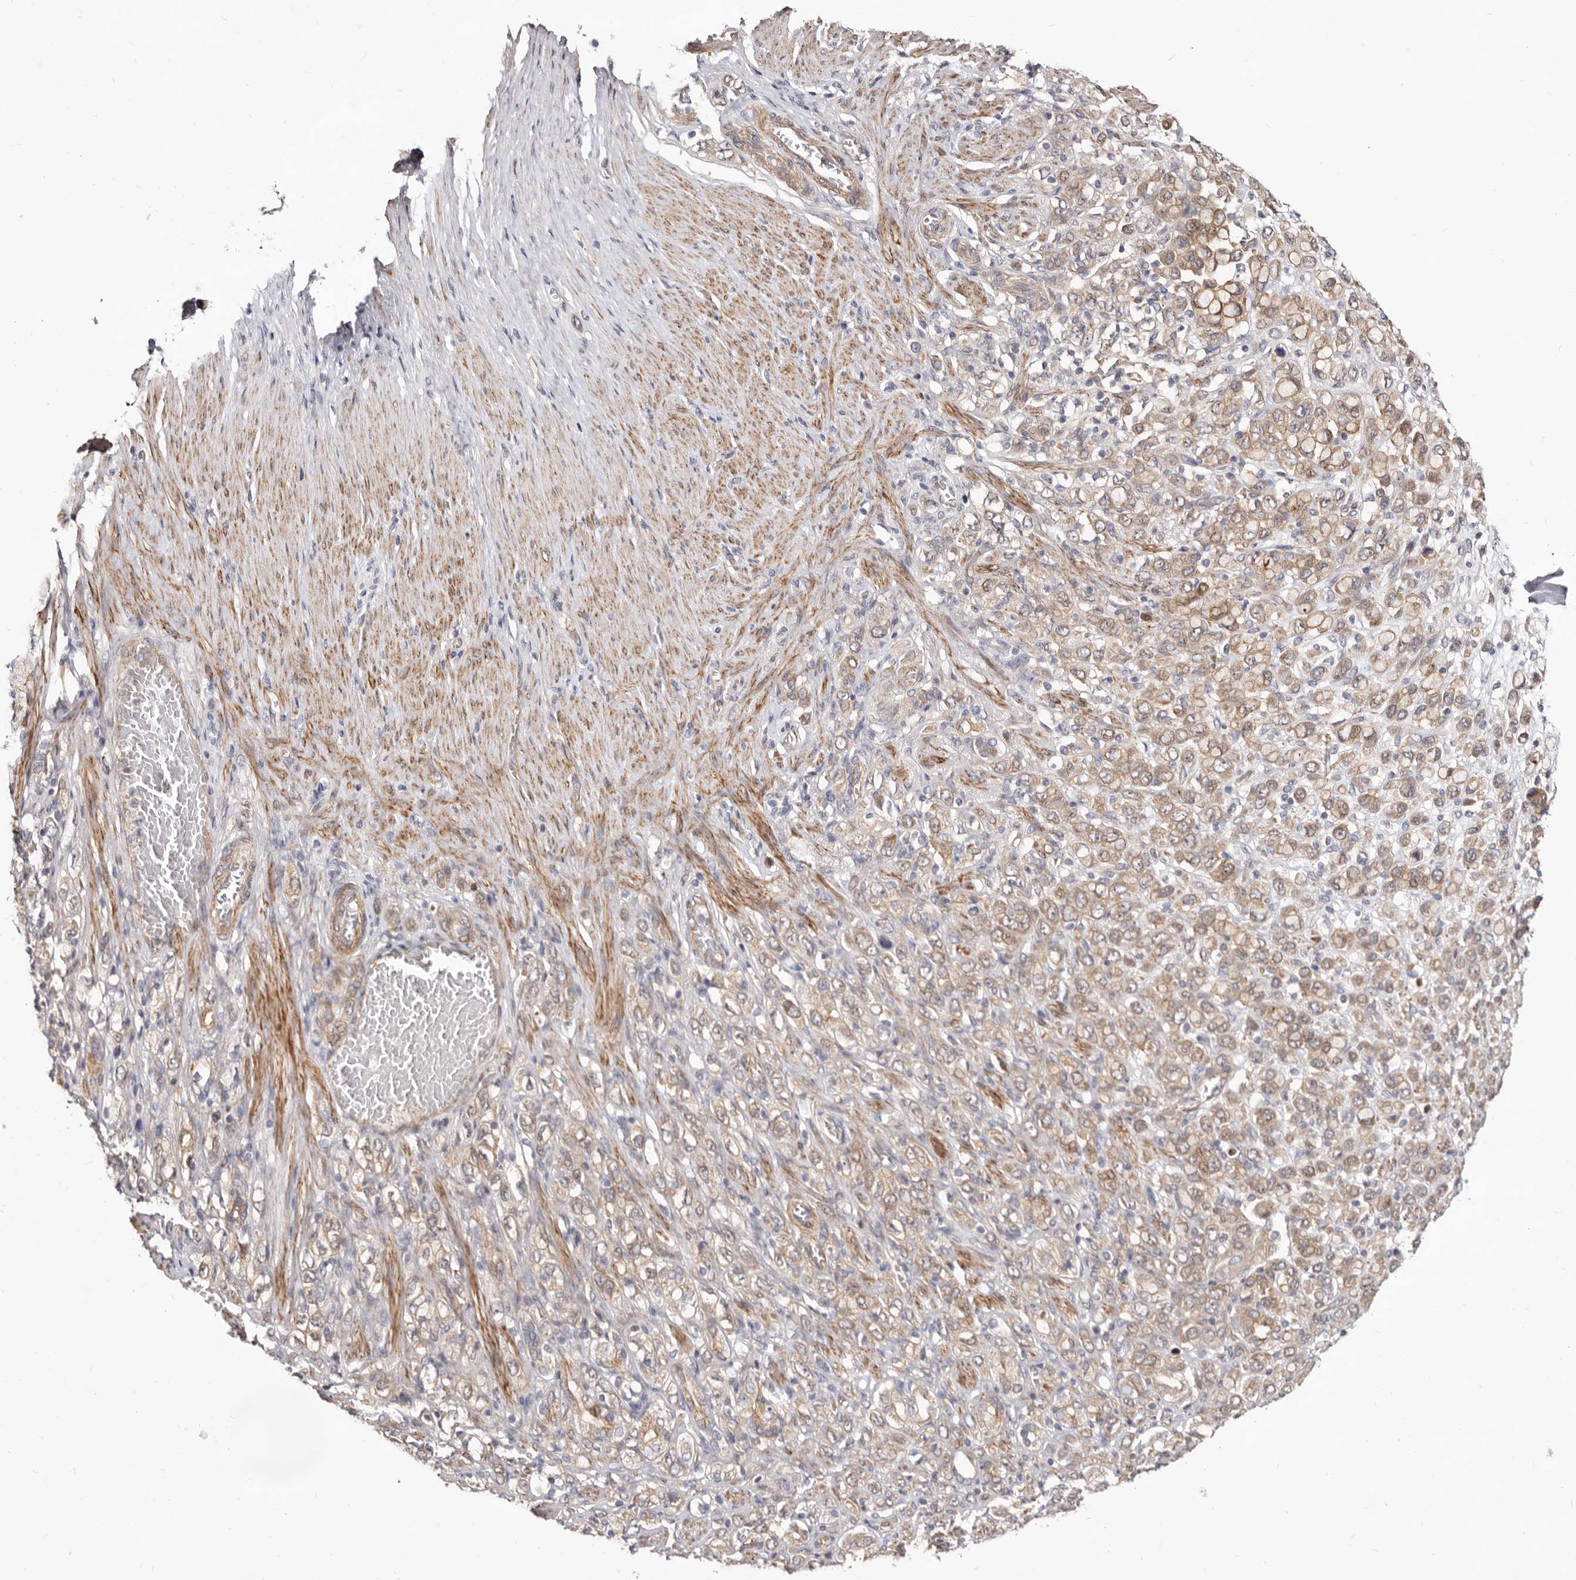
{"staining": {"intensity": "weak", "quantity": ">75%", "location": "cytoplasmic/membranous"}, "tissue": "stomach cancer", "cell_type": "Tumor cells", "image_type": "cancer", "snomed": [{"axis": "morphology", "description": "Adenocarcinoma, NOS"}, {"axis": "topography", "description": "Stomach"}], "caption": "Immunohistochemical staining of stomach cancer exhibits low levels of weak cytoplasmic/membranous expression in approximately >75% of tumor cells.", "gene": "GPATCH4", "patient": {"sex": "female", "age": 65}}